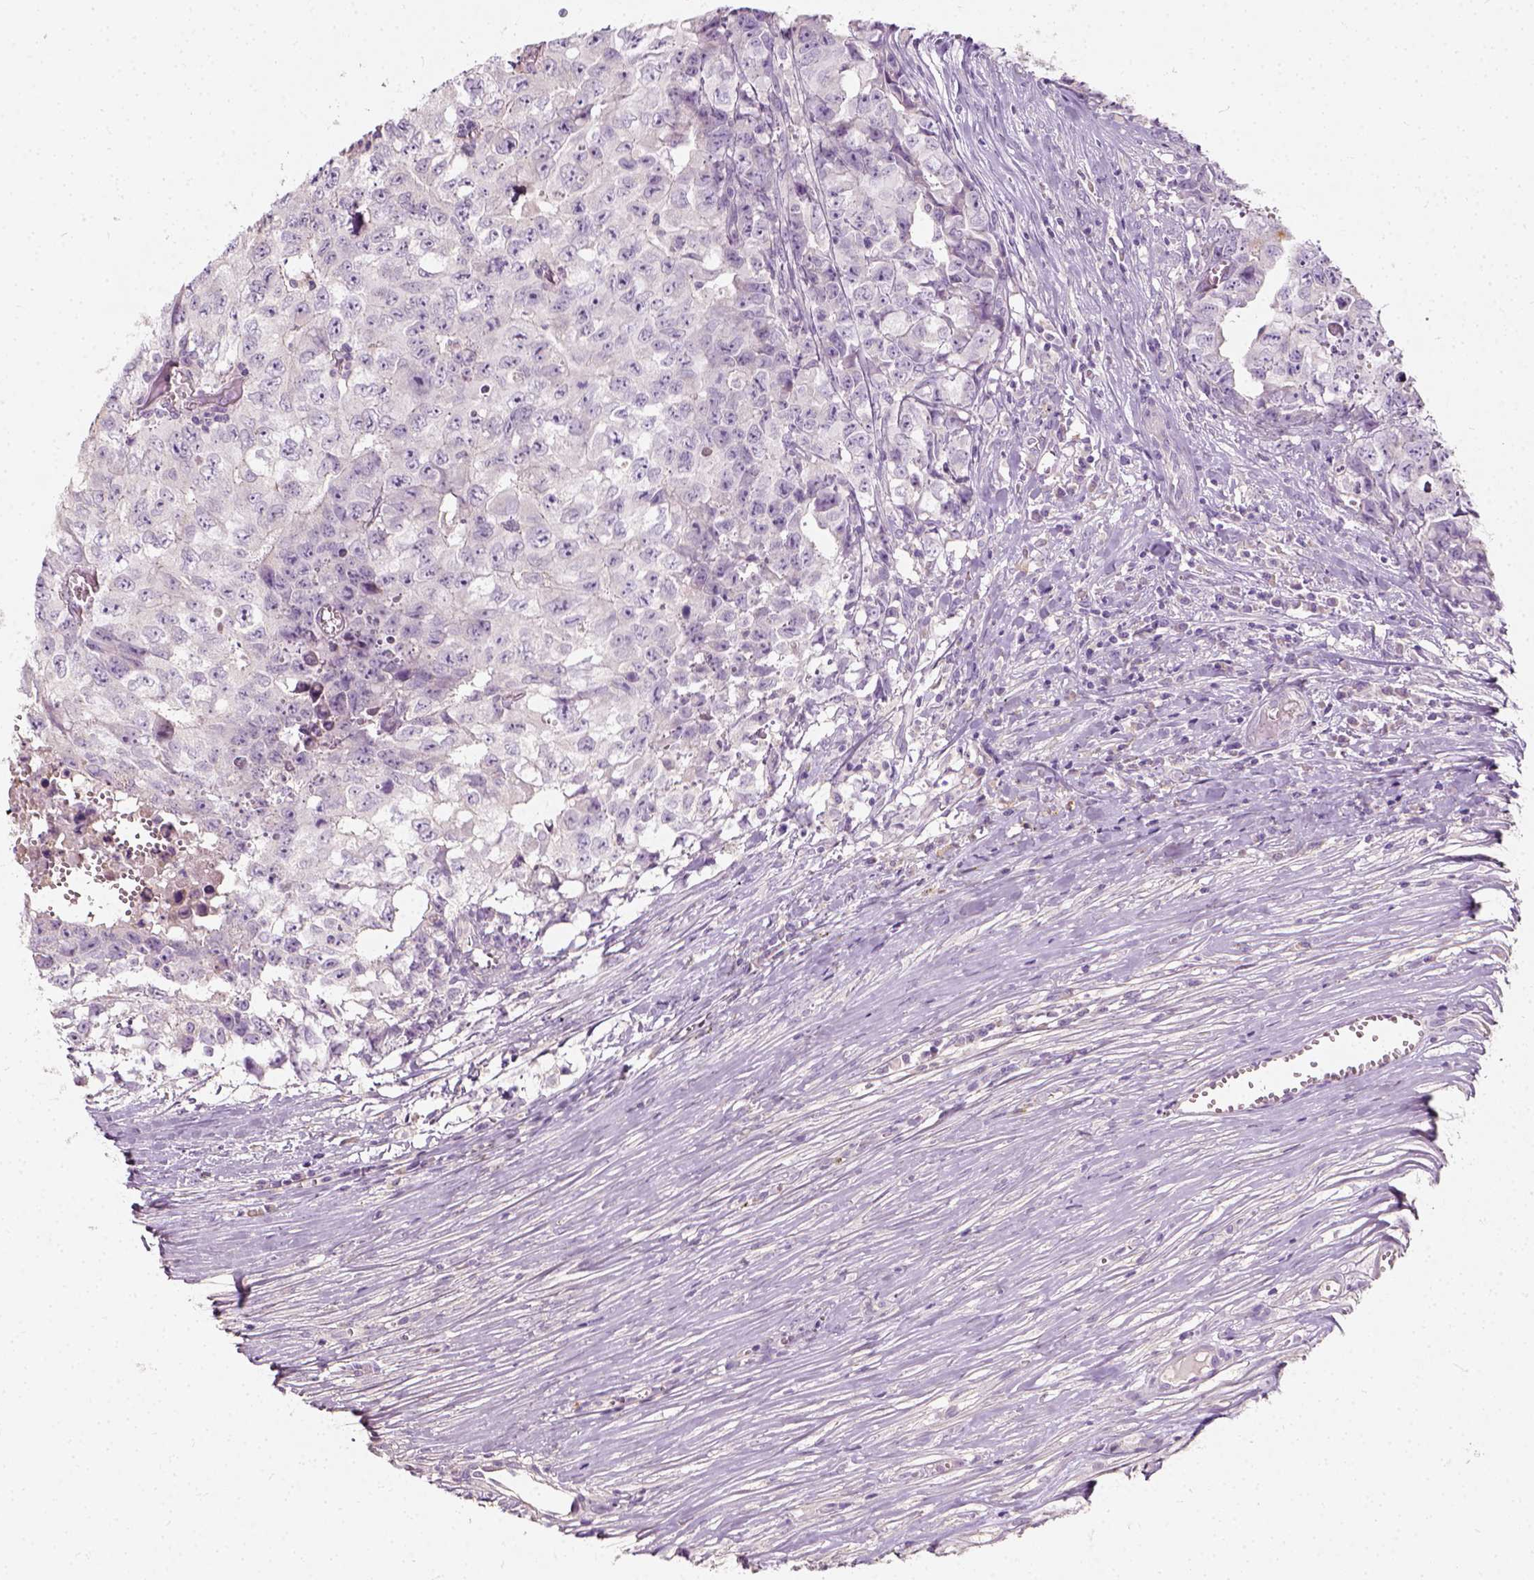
{"staining": {"intensity": "negative", "quantity": "none", "location": "none"}, "tissue": "testis cancer", "cell_type": "Tumor cells", "image_type": "cancer", "snomed": [{"axis": "morphology", "description": "Carcinoma, Embryonal, NOS"}, {"axis": "morphology", "description": "Teratoma, malignant, NOS"}, {"axis": "topography", "description": "Testis"}], "caption": "The image displays no significant positivity in tumor cells of testis cancer.", "gene": "DHCR24", "patient": {"sex": "male", "age": 24}}